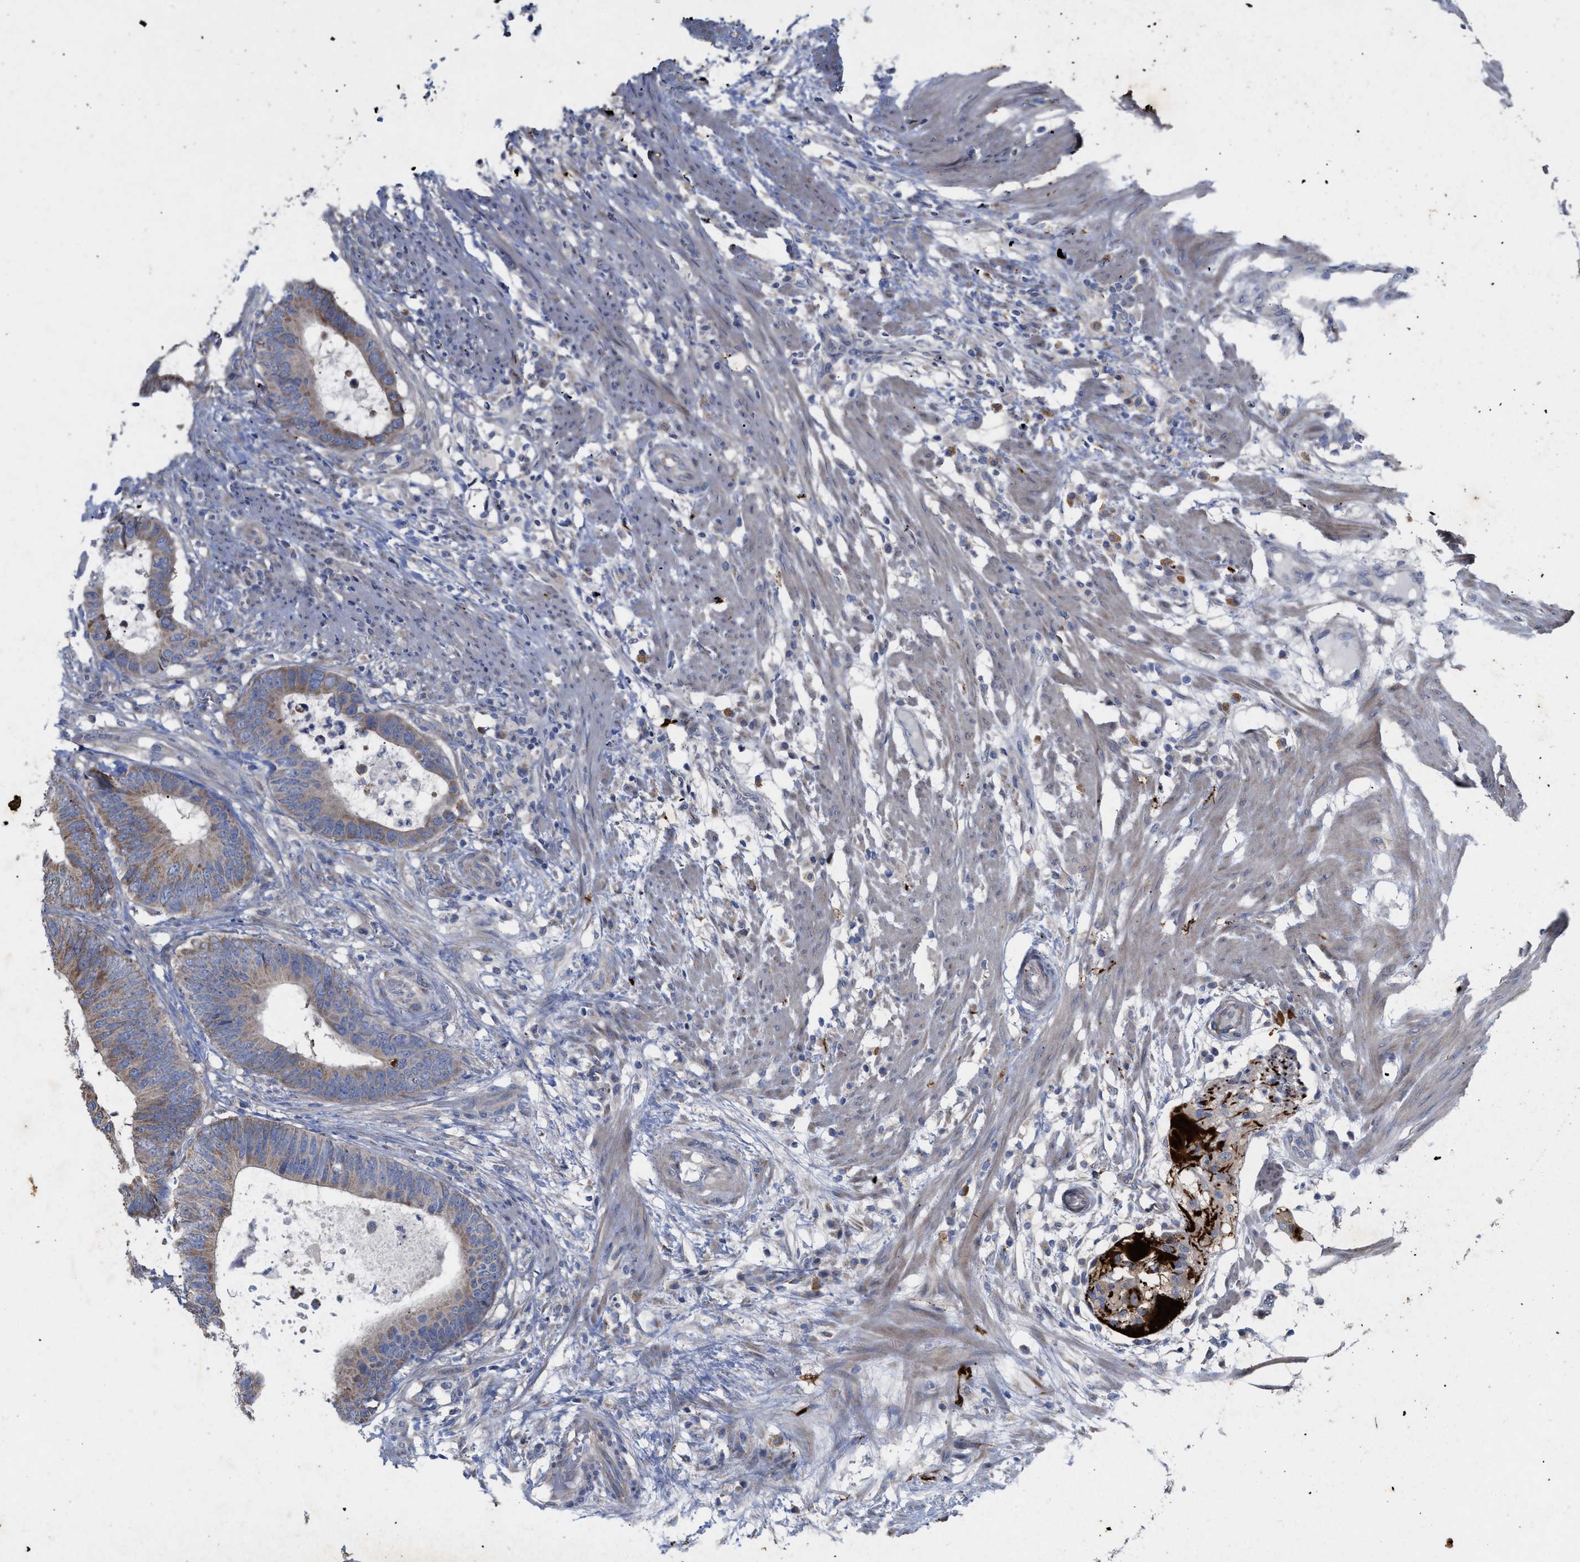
{"staining": {"intensity": "moderate", "quantity": ">75%", "location": "cytoplasmic/membranous"}, "tissue": "colorectal cancer", "cell_type": "Tumor cells", "image_type": "cancer", "snomed": [{"axis": "morphology", "description": "Adenocarcinoma, NOS"}, {"axis": "topography", "description": "Colon"}], "caption": "A high-resolution image shows immunohistochemistry (IHC) staining of adenocarcinoma (colorectal), which displays moderate cytoplasmic/membranous expression in about >75% of tumor cells.", "gene": "VIP", "patient": {"sex": "male", "age": 56}}